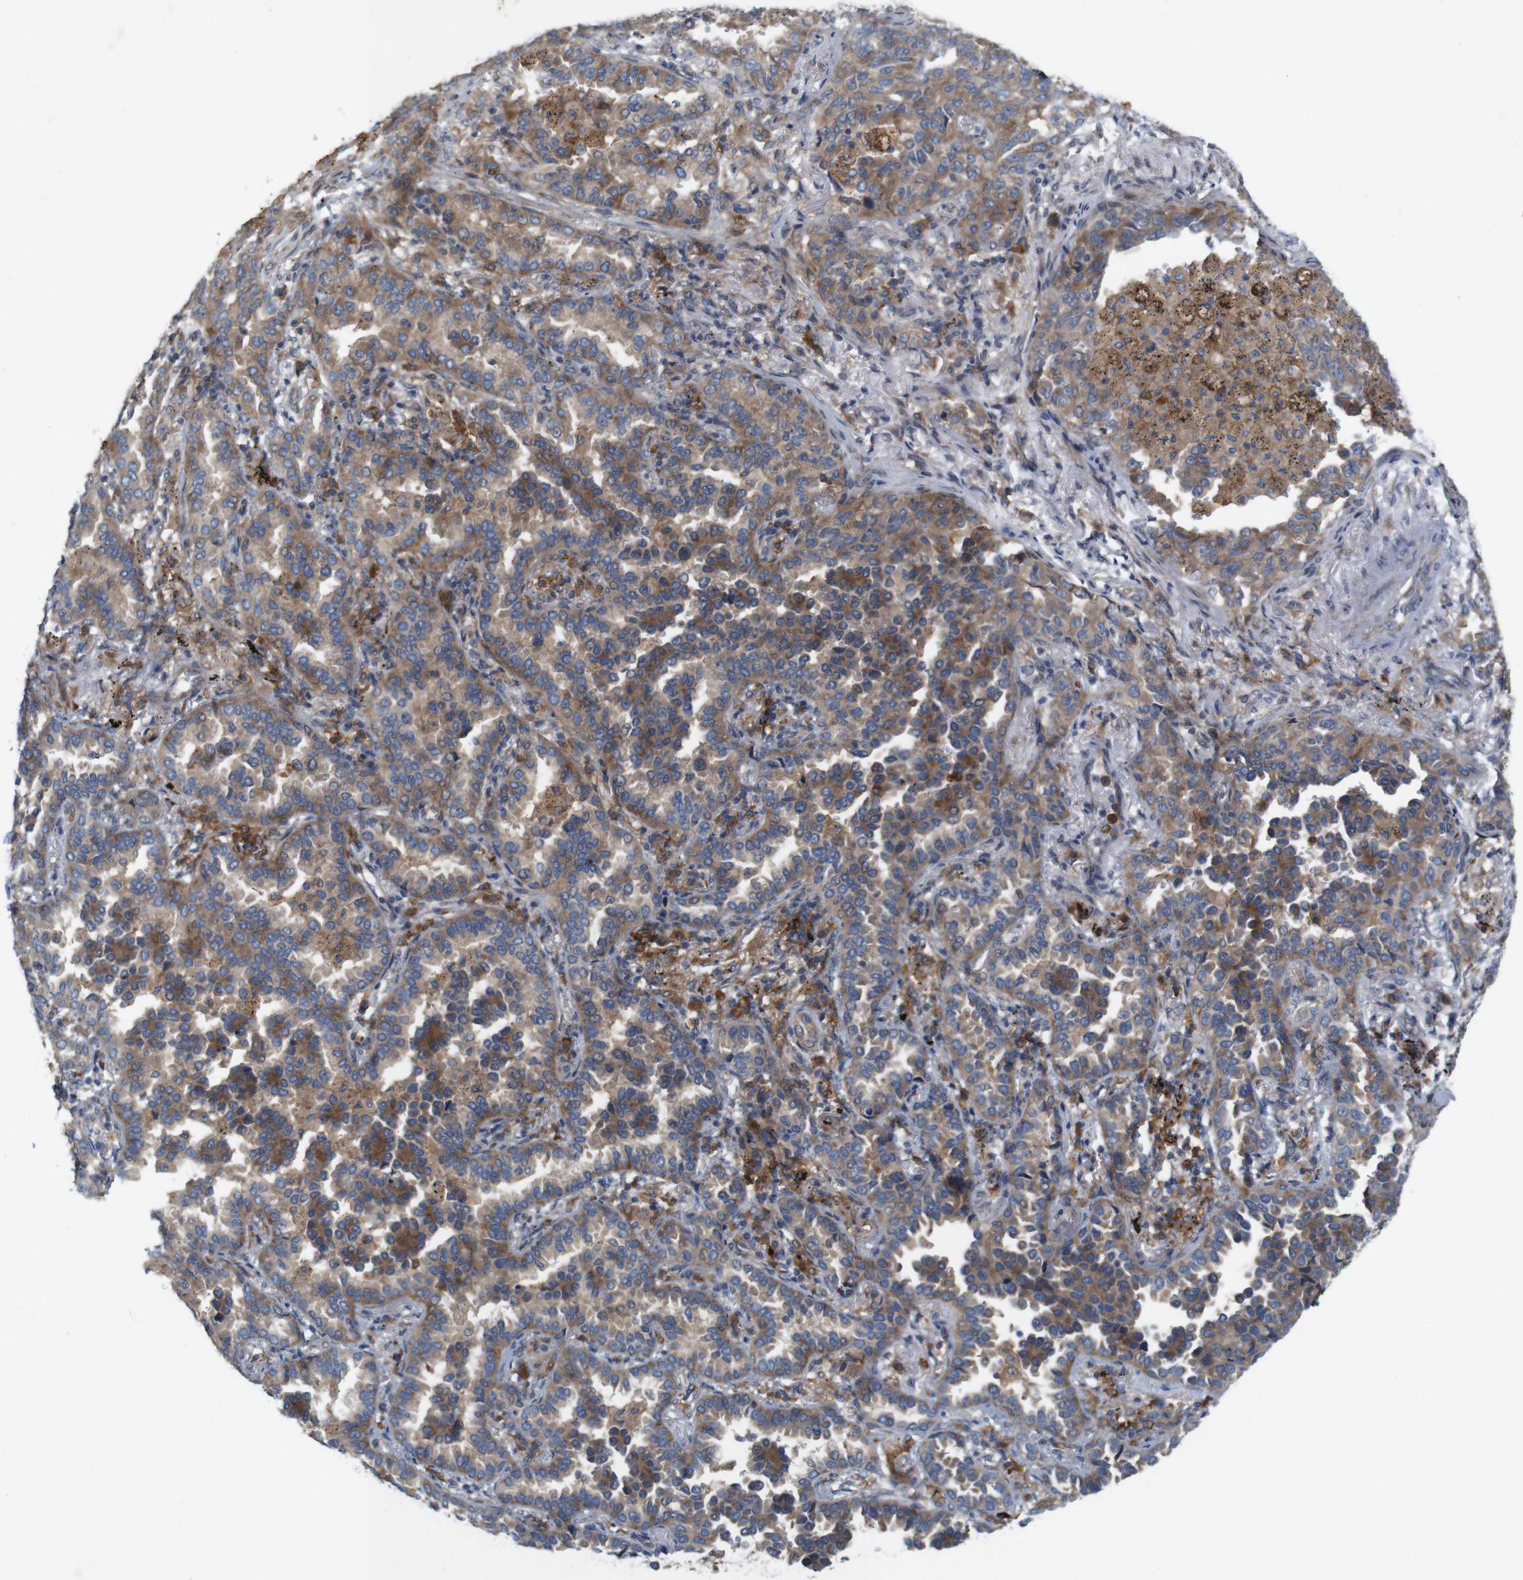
{"staining": {"intensity": "moderate", "quantity": ">75%", "location": "cytoplasmic/membranous"}, "tissue": "lung cancer", "cell_type": "Tumor cells", "image_type": "cancer", "snomed": [{"axis": "morphology", "description": "Normal tissue, NOS"}, {"axis": "morphology", "description": "Adenocarcinoma, NOS"}, {"axis": "topography", "description": "Lung"}], "caption": "Adenocarcinoma (lung) stained with a protein marker reveals moderate staining in tumor cells.", "gene": "SIGLEC8", "patient": {"sex": "male", "age": 59}}